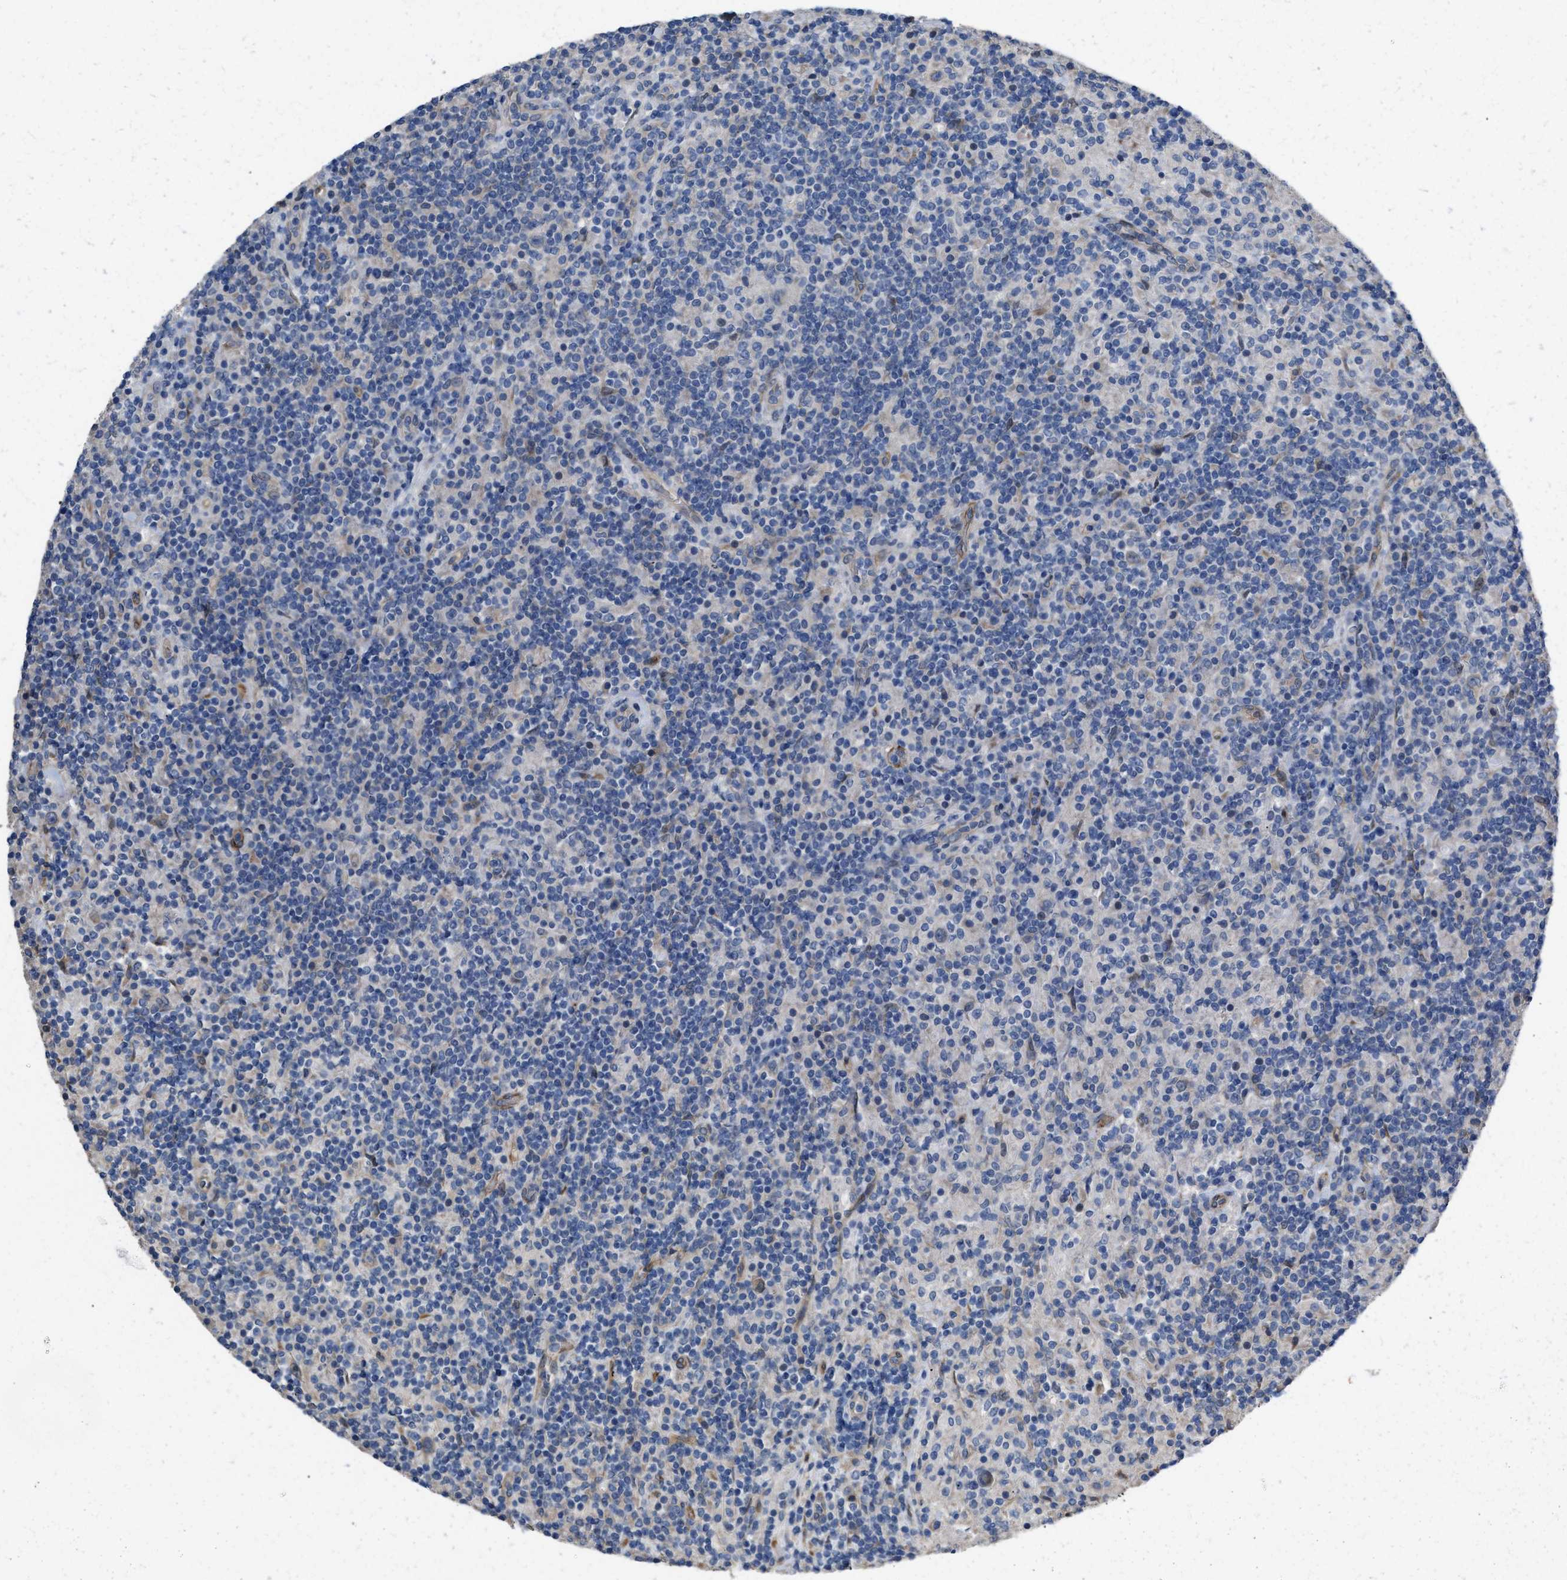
{"staining": {"intensity": "weak", "quantity": "<25%", "location": "cytoplasmic/membranous"}, "tissue": "lymphoma", "cell_type": "Tumor cells", "image_type": "cancer", "snomed": [{"axis": "morphology", "description": "Hodgkin's disease, NOS"}, {"axis": "topography", "description": "Lymph node"}], "caption": "High power microscopy image of an immunohistochemistry (IHC) image of lymphoma, revealing no significant staining in tumor cells.", "gene": "SLC4A11", "patient": {"sex": "male", "age": 70}}